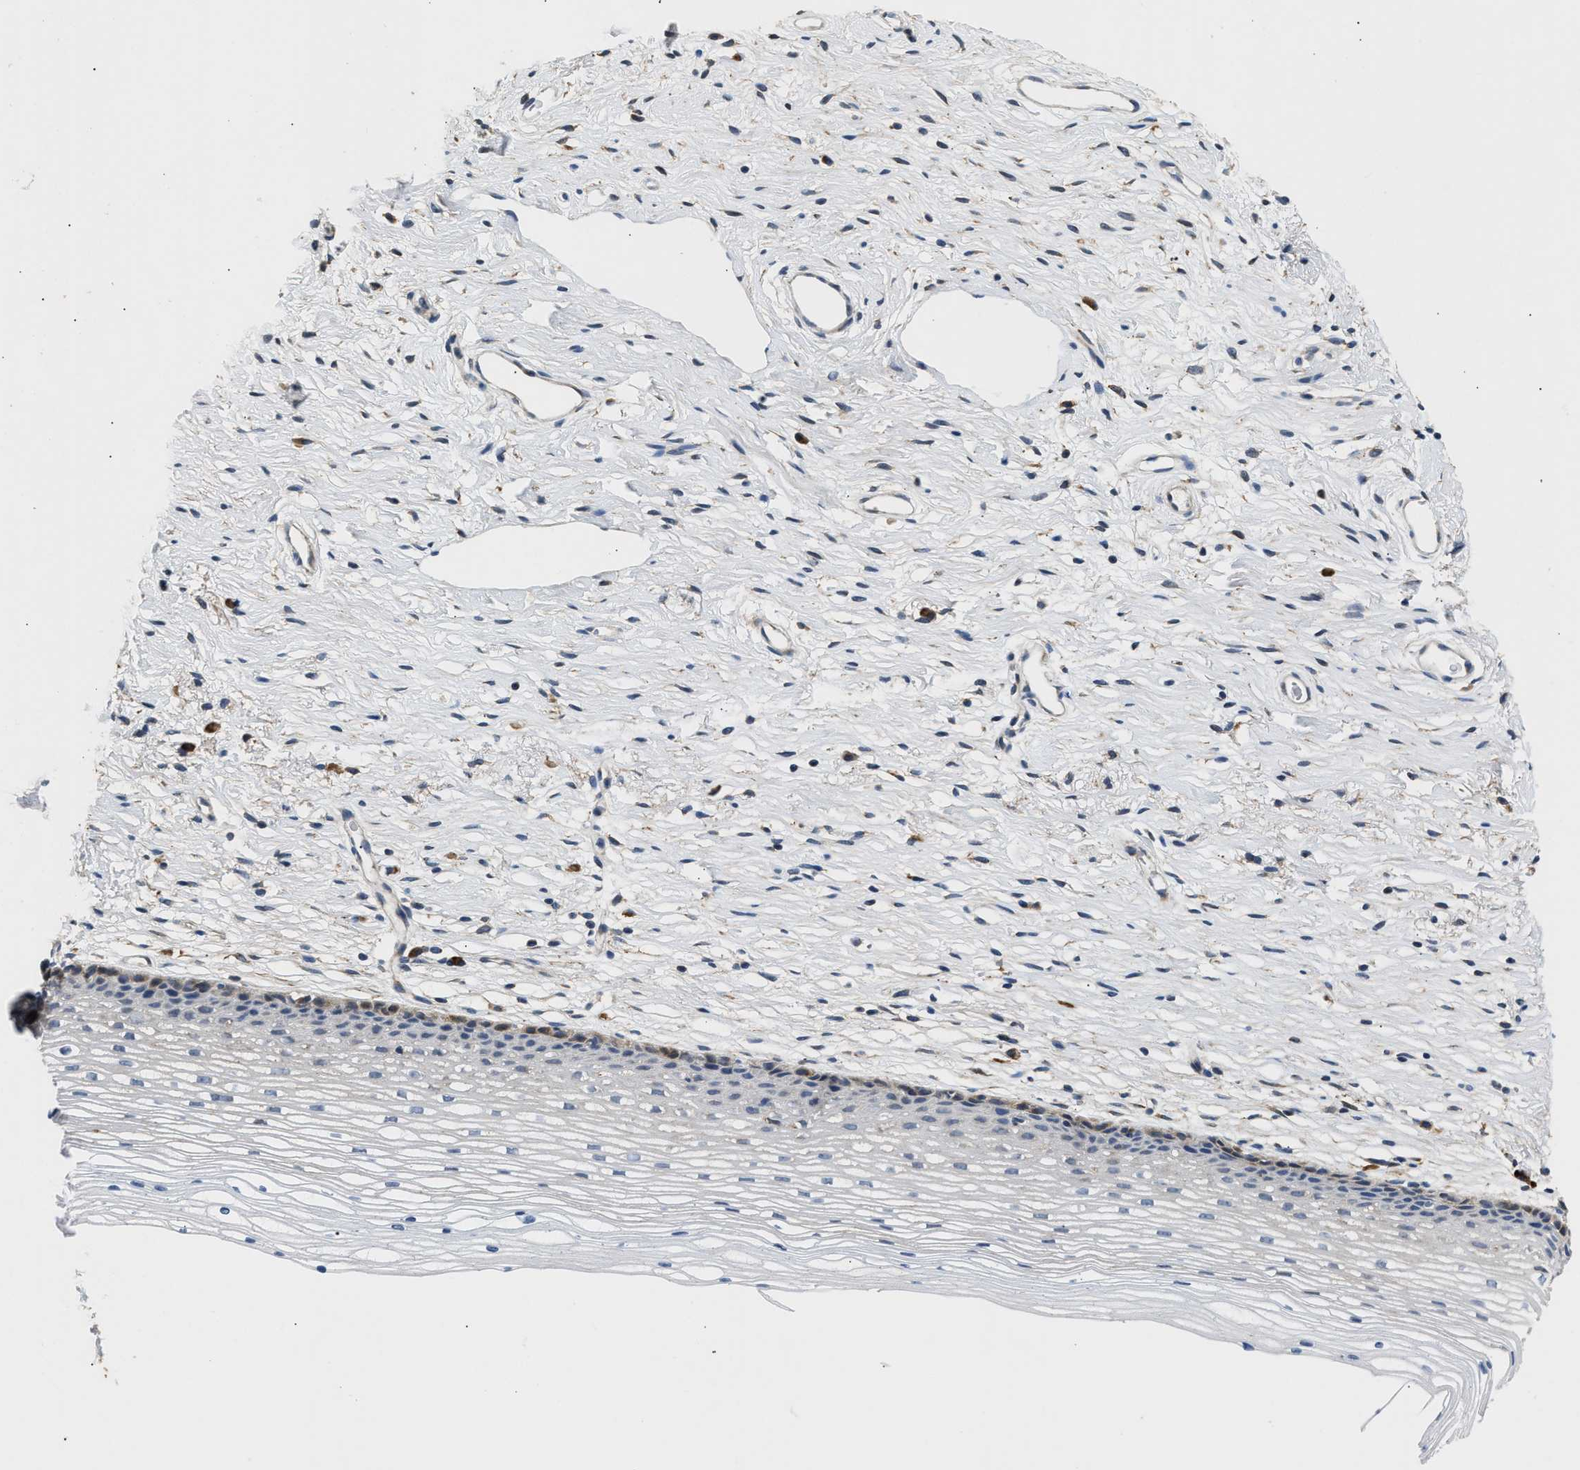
{"staining": {"intensity": "moderate", "quantity": ">75%", "location": "cytoplasmic/membranous"}, "tissue": "cervix", "cell_type": "Glandular cells", "image_type": "normal", "snomed": [{"axis": "morphology", "description": "Normal tissue, NOS"}, {"axis": "topography", "description": "Cervix"}], "caption": "IHC photomicrograph of benign cervix: human cervix stained using immunohistochemistry exhibits medium levels of moderate protein expression localized specifically in the cytoplasmic/membranous of glandular cells, appearing as a cytoplasmic/membranous brown color.", "gene": "AMZ1", "patient": {"sex": "female", "age": 77}}